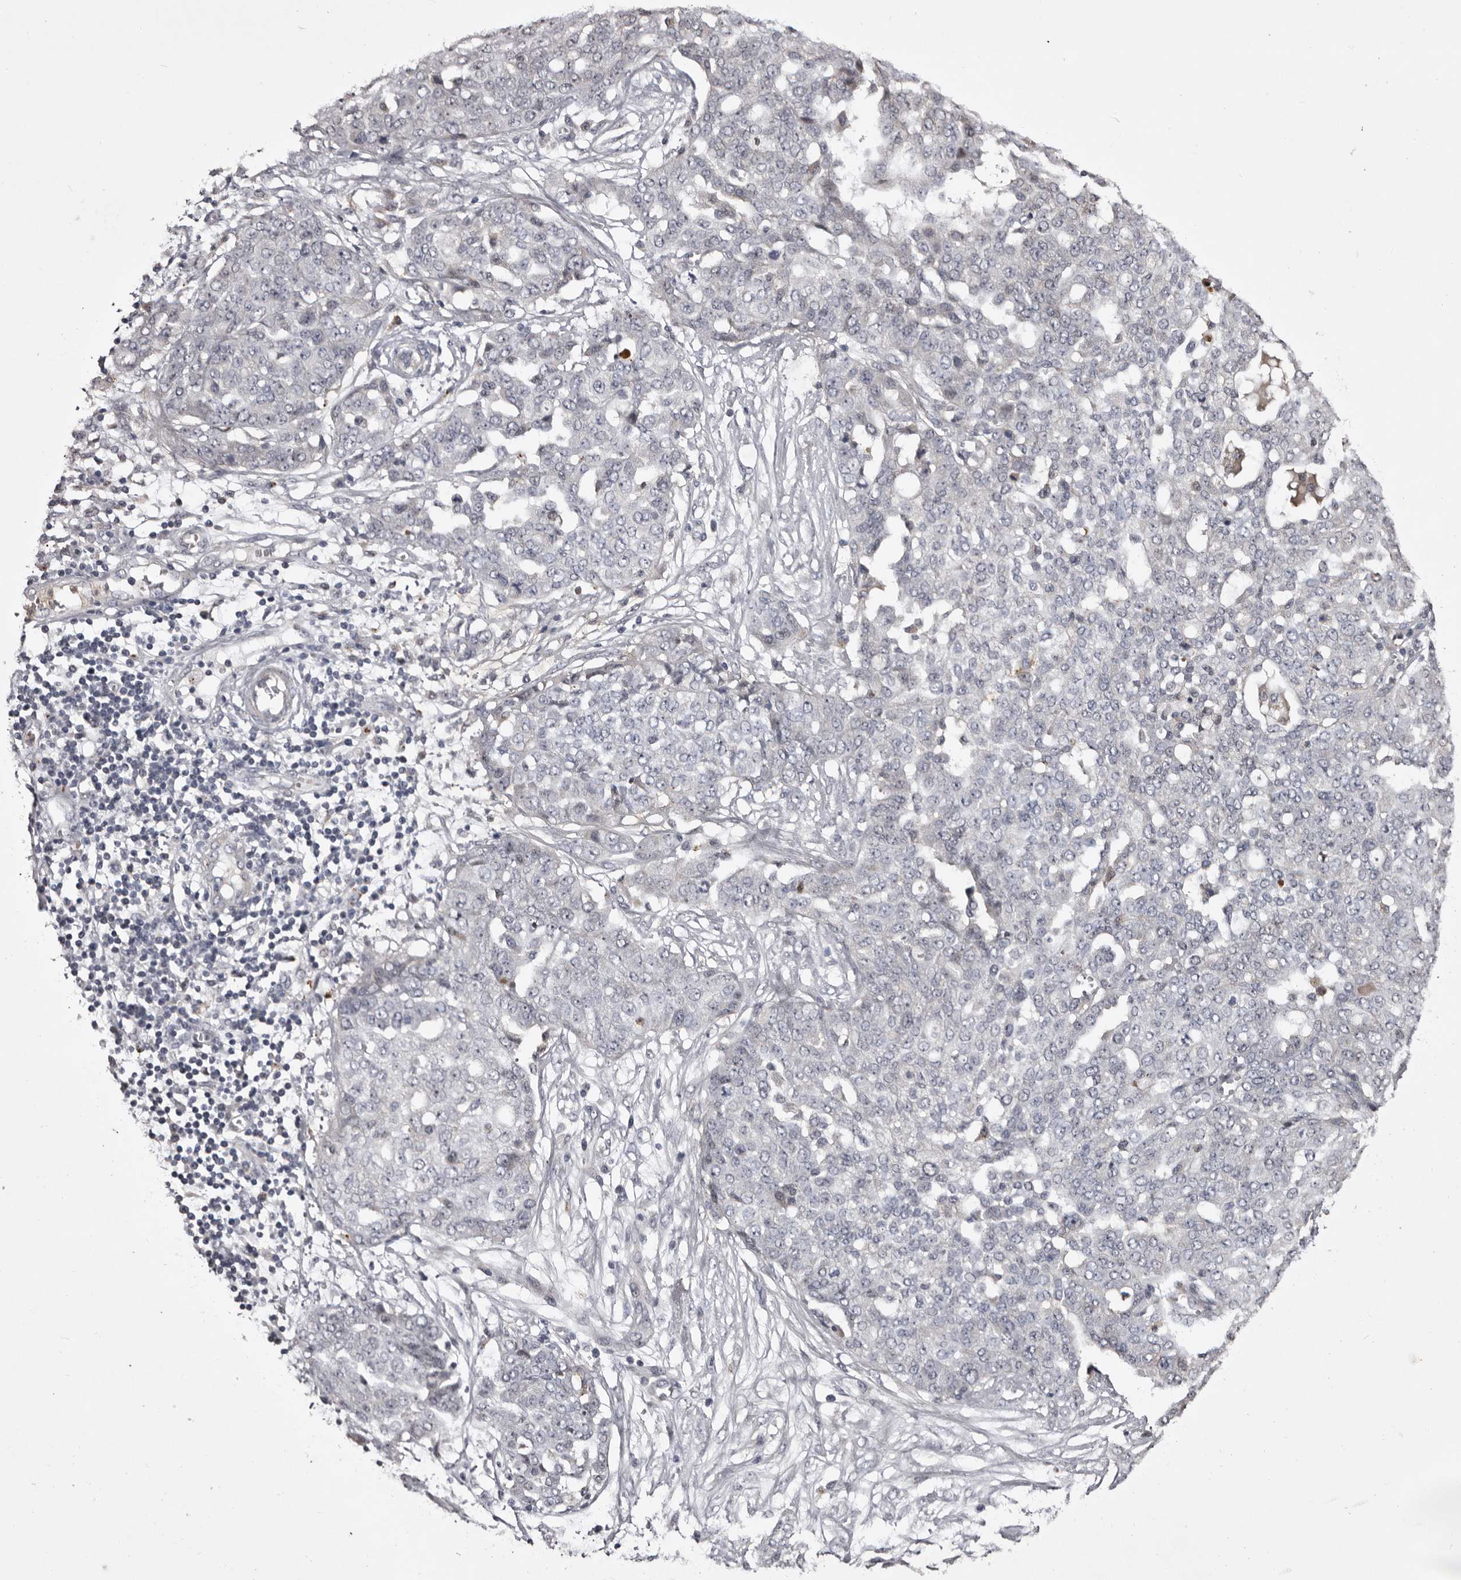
{"staining": {"intensity": "negative", "quantity": "none", "location": "none"}, "tissue": "ovarian cancer", "cell_type": "Tumor cells", "image_type": "cancer", "snomed": [{"axis": "morphology", "description": "Cystadenocarcinoma, serous, NOS"}, {"axis": "topography", "description": "Soft tissue"}, {"axis": "topography", "description": "Ovary"}], "caption": "IHC histopathology image of neoplastic tissue: human ovarian serous cystadenocarcinoma stained with DAB displays no significant protein expression in tumor cells.", "gene": "SLC10A4", "patient": {"sex": "female", "age": 57}}